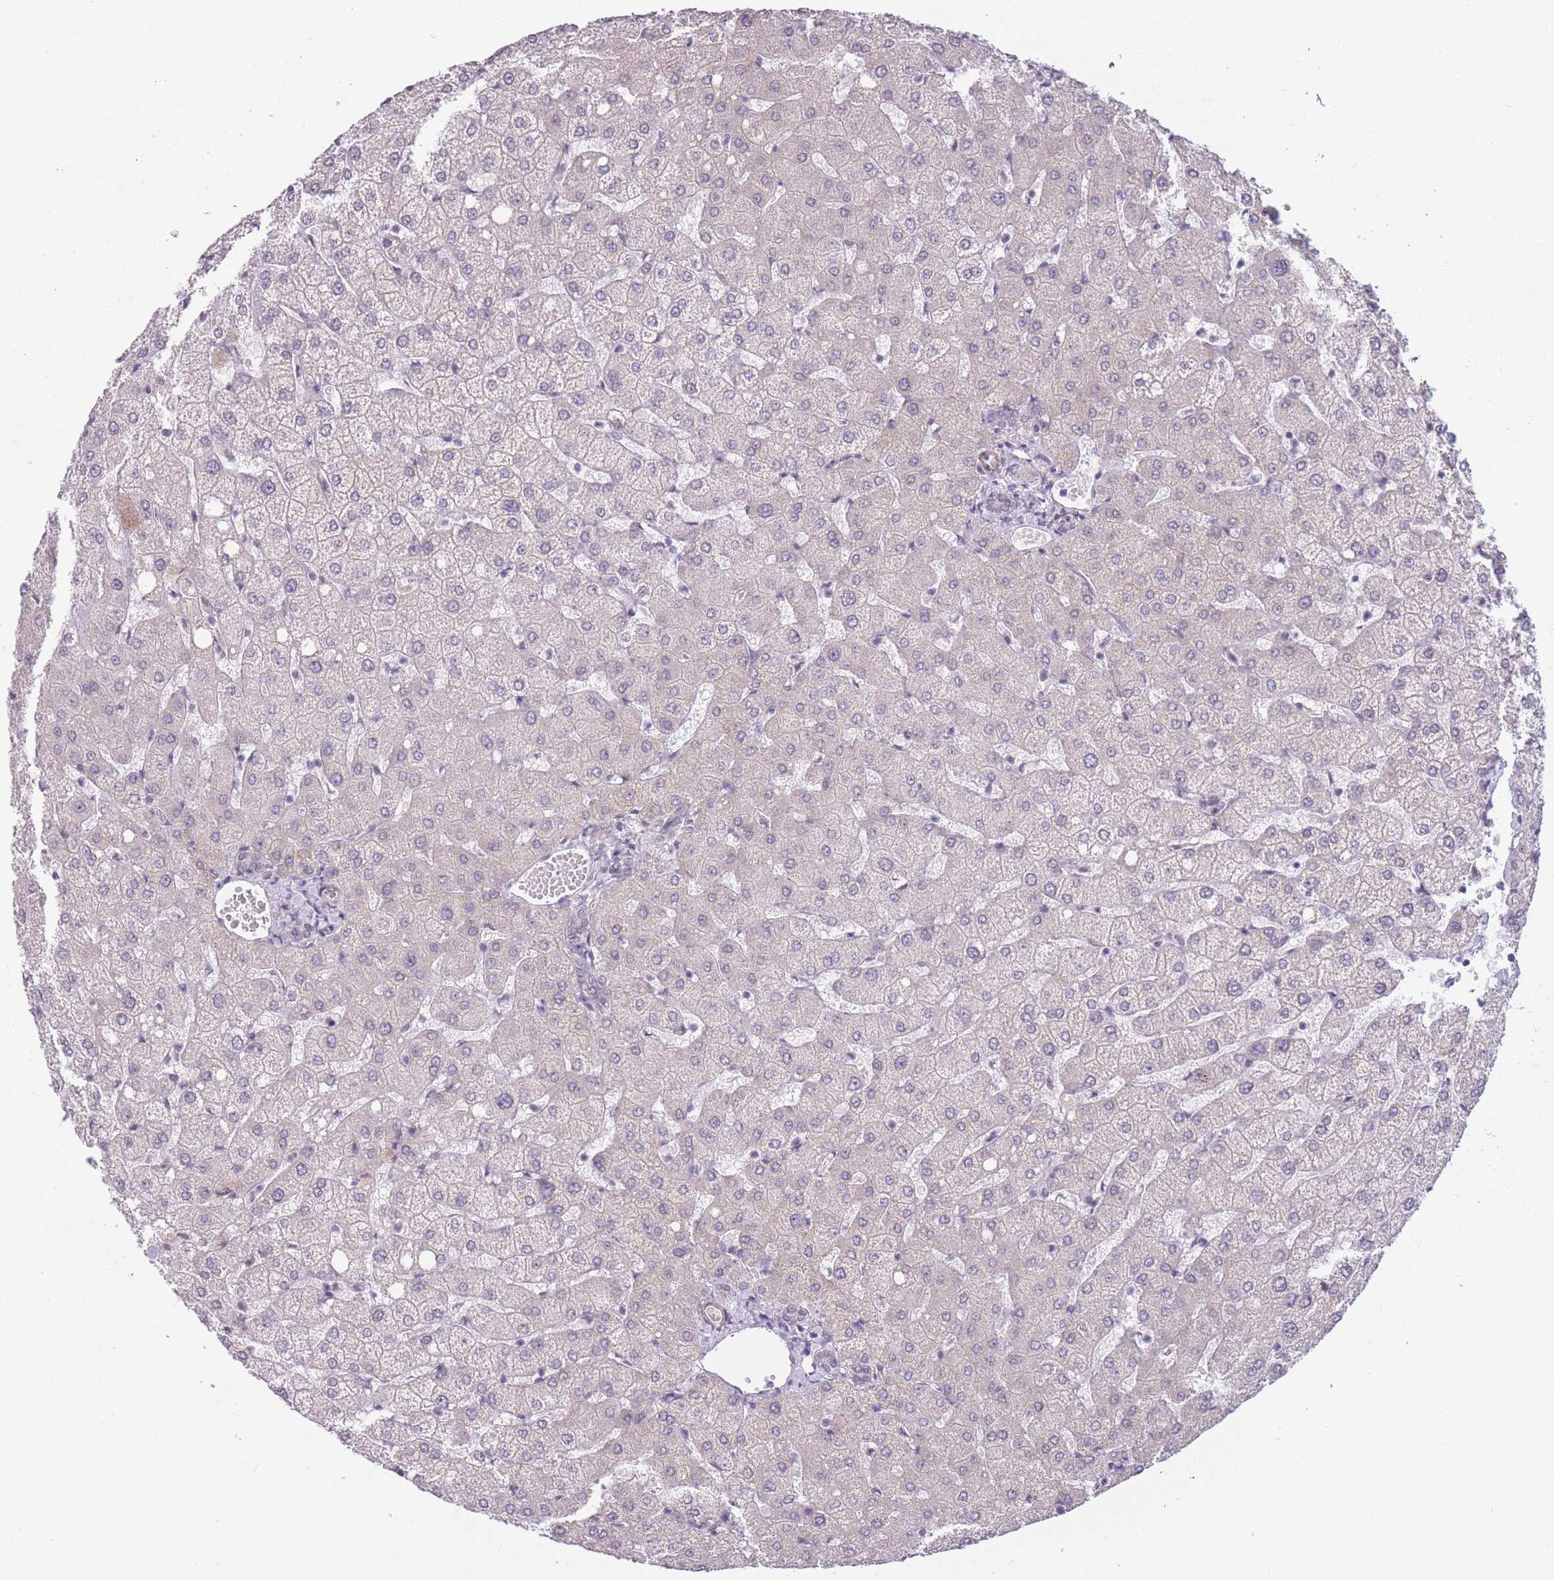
{"staining": {"intensity": "negative", "quantity": "none", "location": "none"}, "tissue": "liver", "cell_type": "Cholangiocytes", "image_type": "normal", "snomed": [{"axis": "morphology", "description": "Normal tissue, NOS"}, {"axis": "topography", "description": "Liver"}], "caption": "The micrograph reveals no staining of cholangiocytes in benign liver. (DAB (3,3'-diaminobenzidine) immunohistochemistry (IHC) with hematoxylin counter stain).", "gene": "SIN3B", "patient": {"sex": "female", "age": 54}}